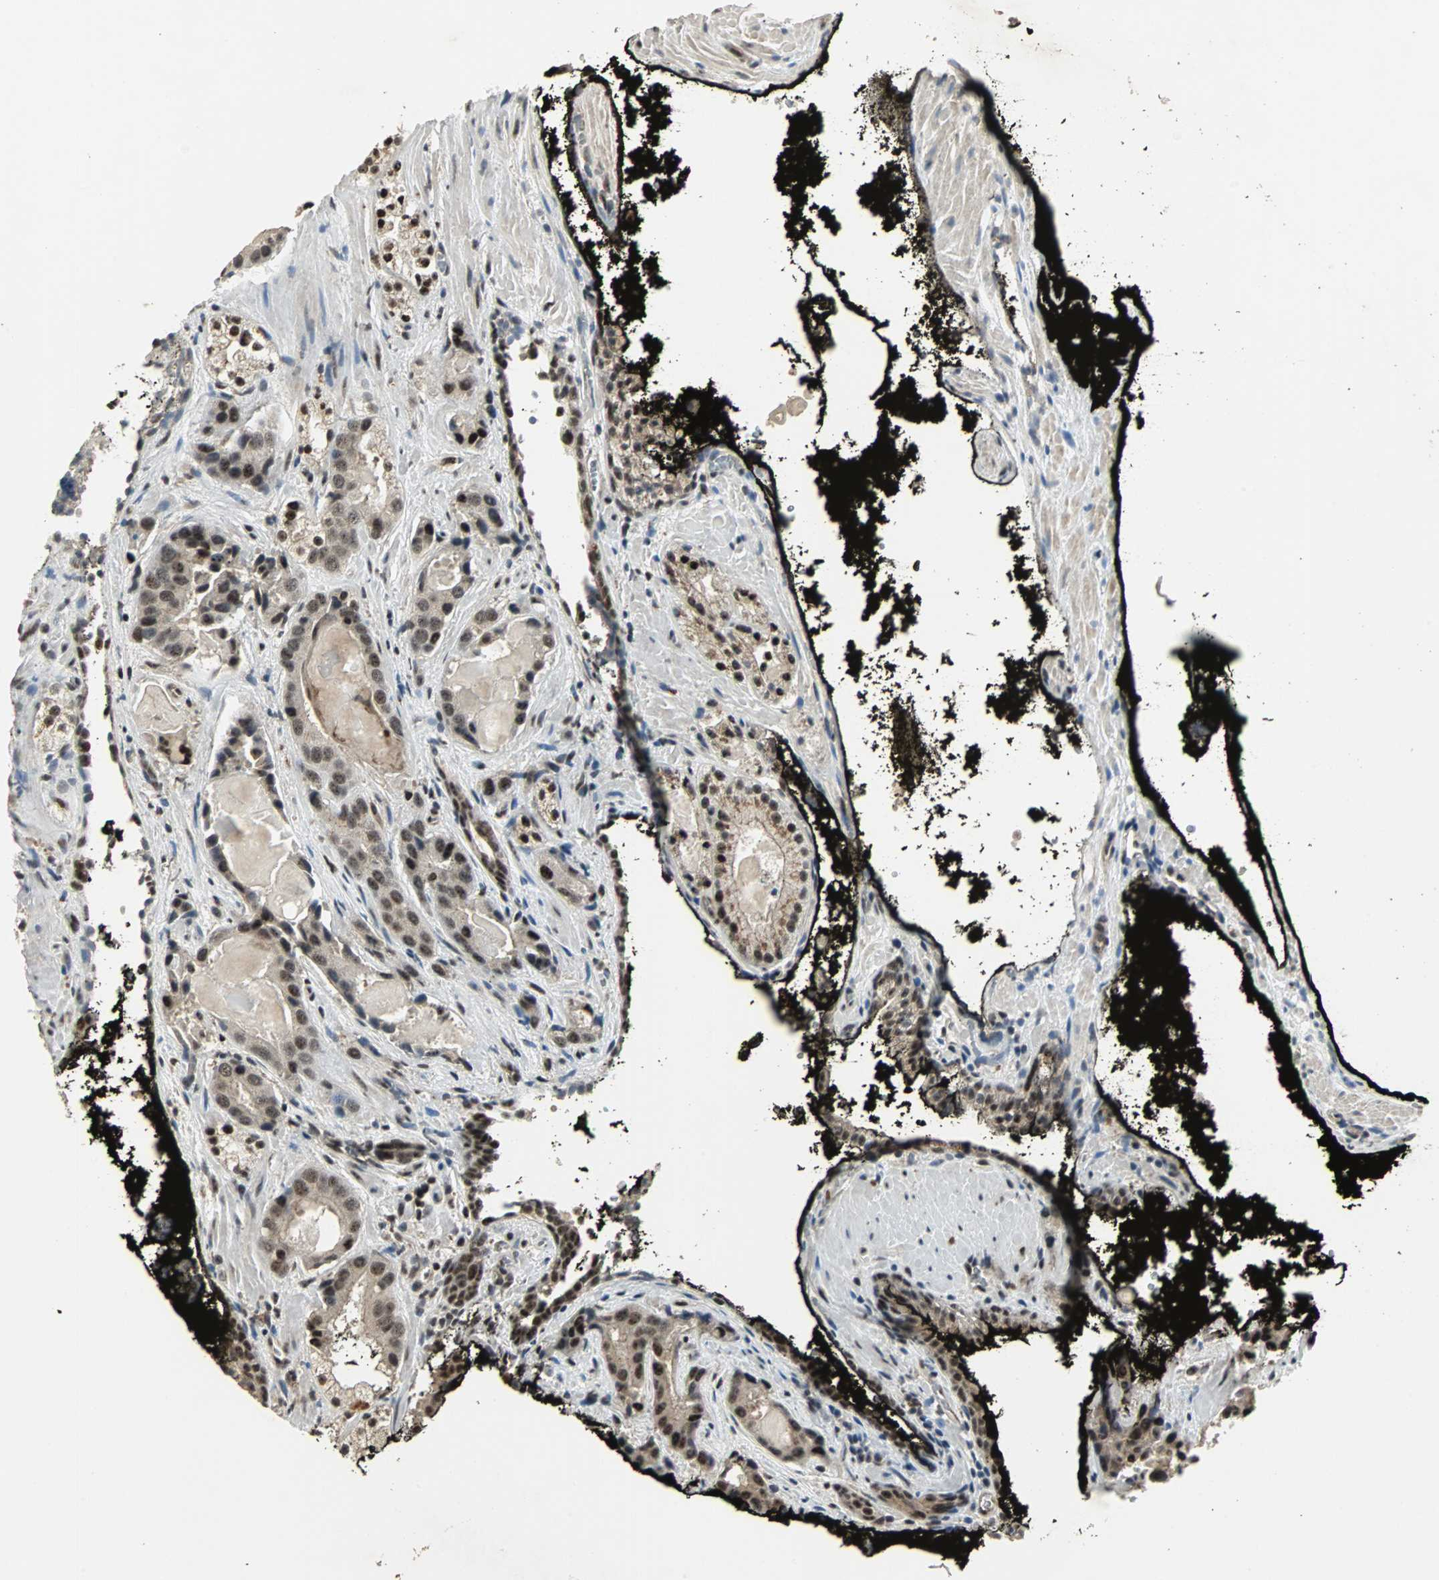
{"staining": {"intensity": "strong", "quantity": ">75%", "location": "nuclear"}, "tissue": "prostate cancer", "cell_type": "Tumor cells", "image_type": "cancer", "snomed": [{"axis": "morphology", "description": "Adenocarcinoma, High grade"}, {"axis": "topography", "description": "Prostate"}], "caption": "The histopathology image shows staining of prostate cancer, revealing strong nuclear protein staining (brown color) within tumor cells.", "gene": "MED4", "patient": {"sex": "male", "age": 58}}